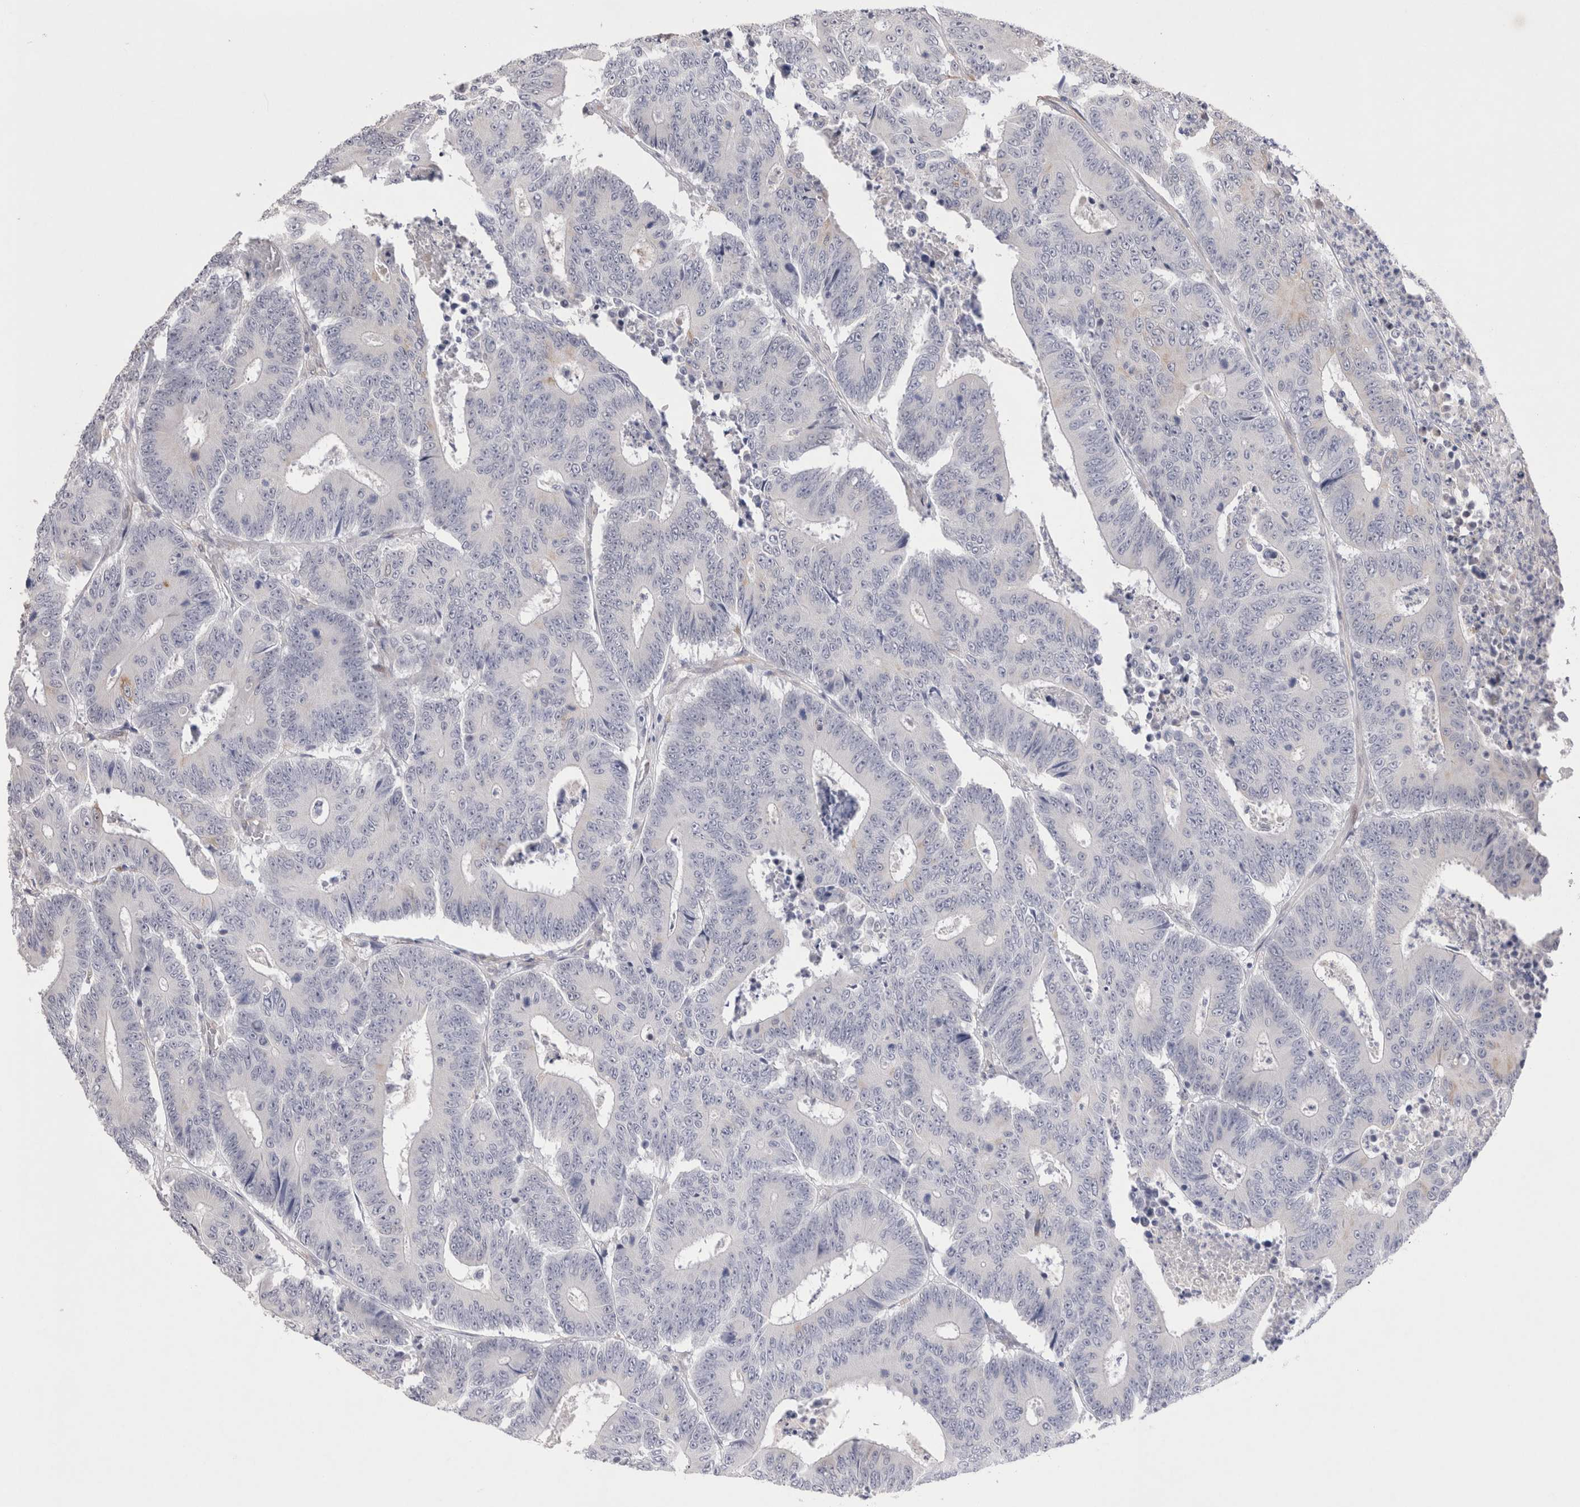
{"staining": {"intensity": "negative", "quantity": "none", "location": "none"}, "tissue": "colorectal cancer", "cell_type": "Tumor cells", "image_type": "cancer", "snomed": [{"axis": "morphology", "description": "Adenocarcinoma, NOS"}, {"axis": "topography", "description": "Colon"}], "caption": "An image of colorectal cancer stained for a protein displays no brown staining in tumor cells. The staining is performed using DAB brown chromogen with nuclei counter-stained in using hematoxylin.", "gene": "GIMAP6", "patient": {"sex": "male", "age": 83}}